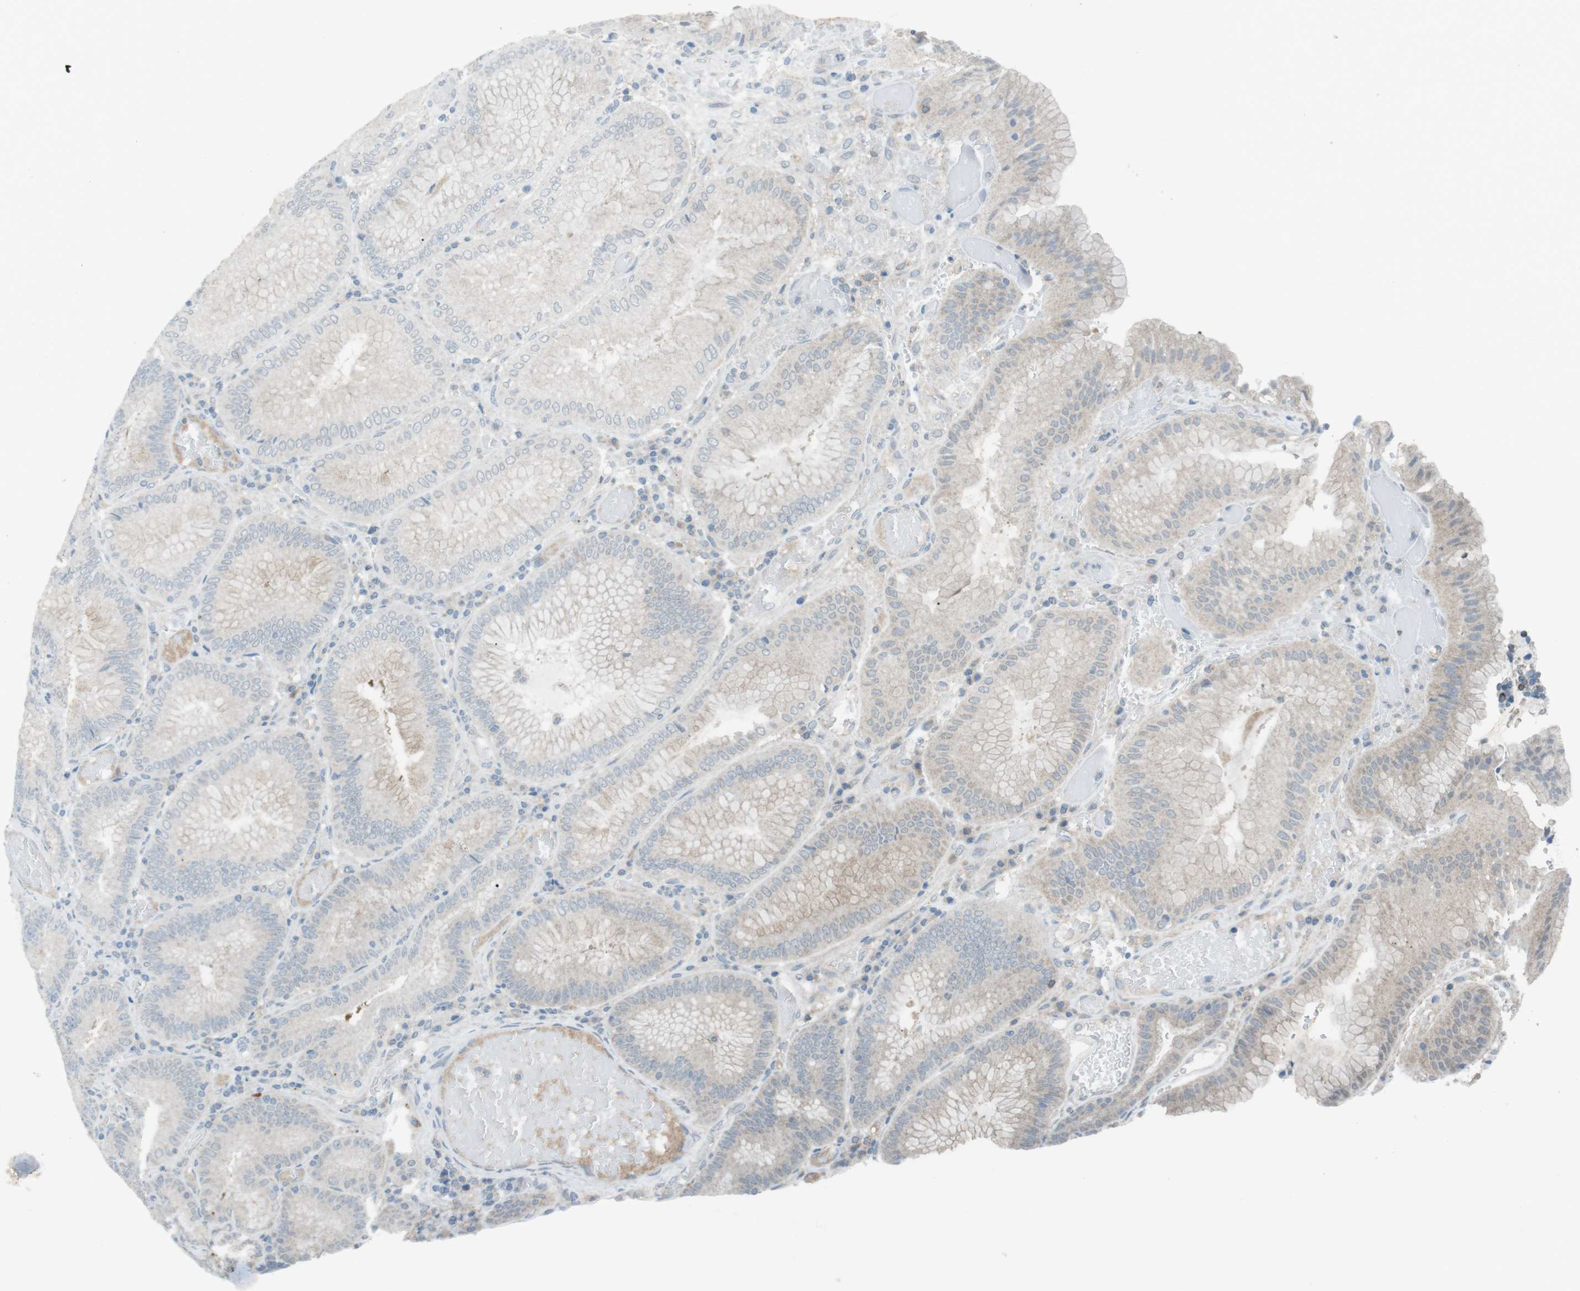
{"staining": {"intensity": "moderate", "quantity": "<25%", "location": "cytoplasmic/membranous"}, "tissue": "stomach", "cell_type": "Glandular cells", "image_type": "normal", "snomed": [{"axis": "morphology", "description": "Normal tissue, NOS"}, {"axis": "morphology", "description": "Carcinoid, malignant, NOS"}, {"axis": "topography", "description": "Stomach, upper"}], "caption": "This is an image of immunohistochemistry staining of normal stomach, which shows moderate expression in the cytoplasmic/membranous of glandular cells.", "gene": "FCRLA", "patient": {"sex": "male", "age": 39}}